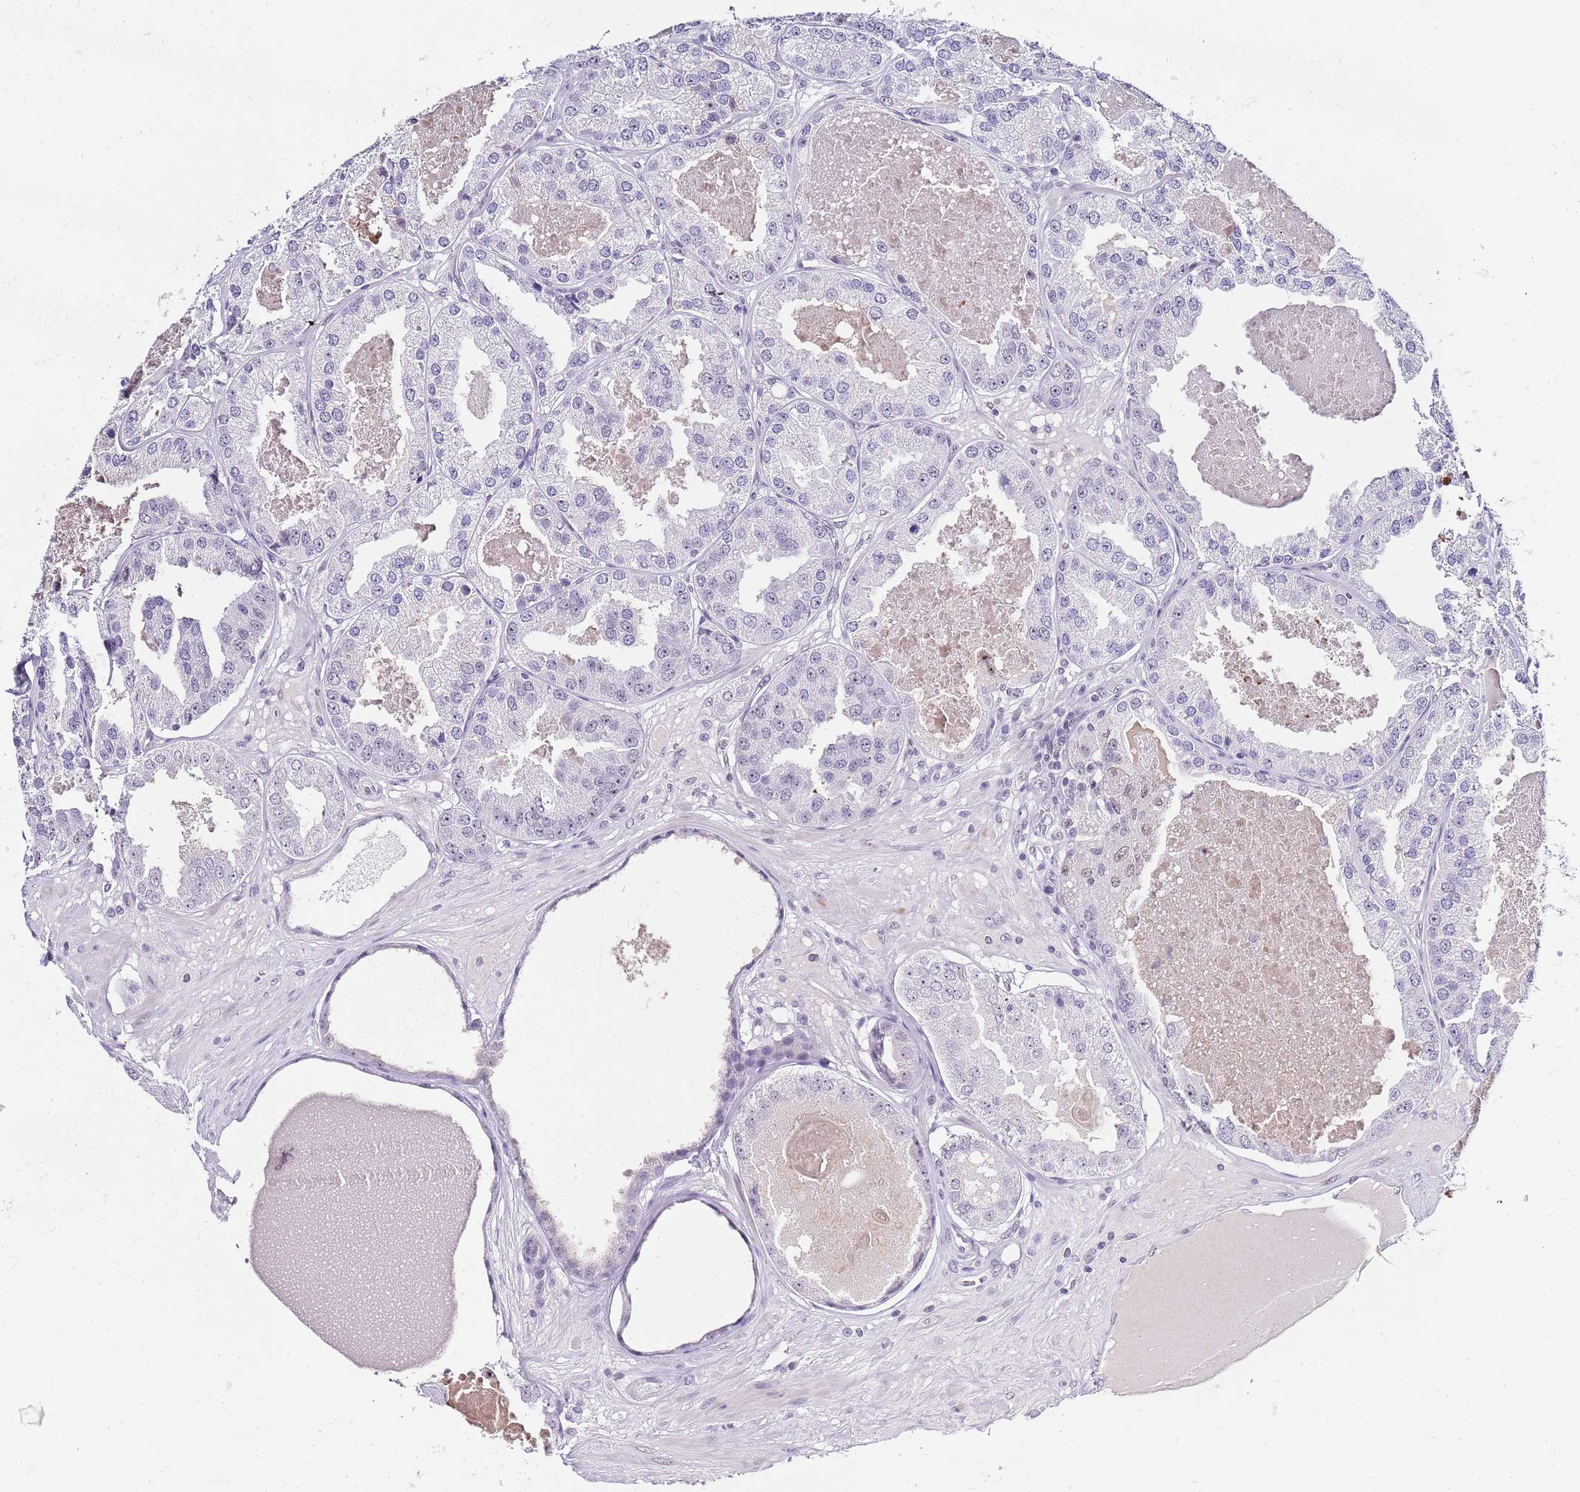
{"staining": {"intensity": "negative", "quantity": "none", "location": "none"}, "tissue": "prostate cancer", "cell_type": "Tumor cells", "image_type": "cancer", "snomed": [{"axis": "morphology", "description": "Adenocarcinoma, High grade"}, {"axis": "topography", "description": "Prostate"}], "caption": "This is an IHC image of human prostate high-grade adenocarcinoma. There is no expression in tumor cells.", "gene": "NOP56", "patient": {"sex": "male", "age": 63}}